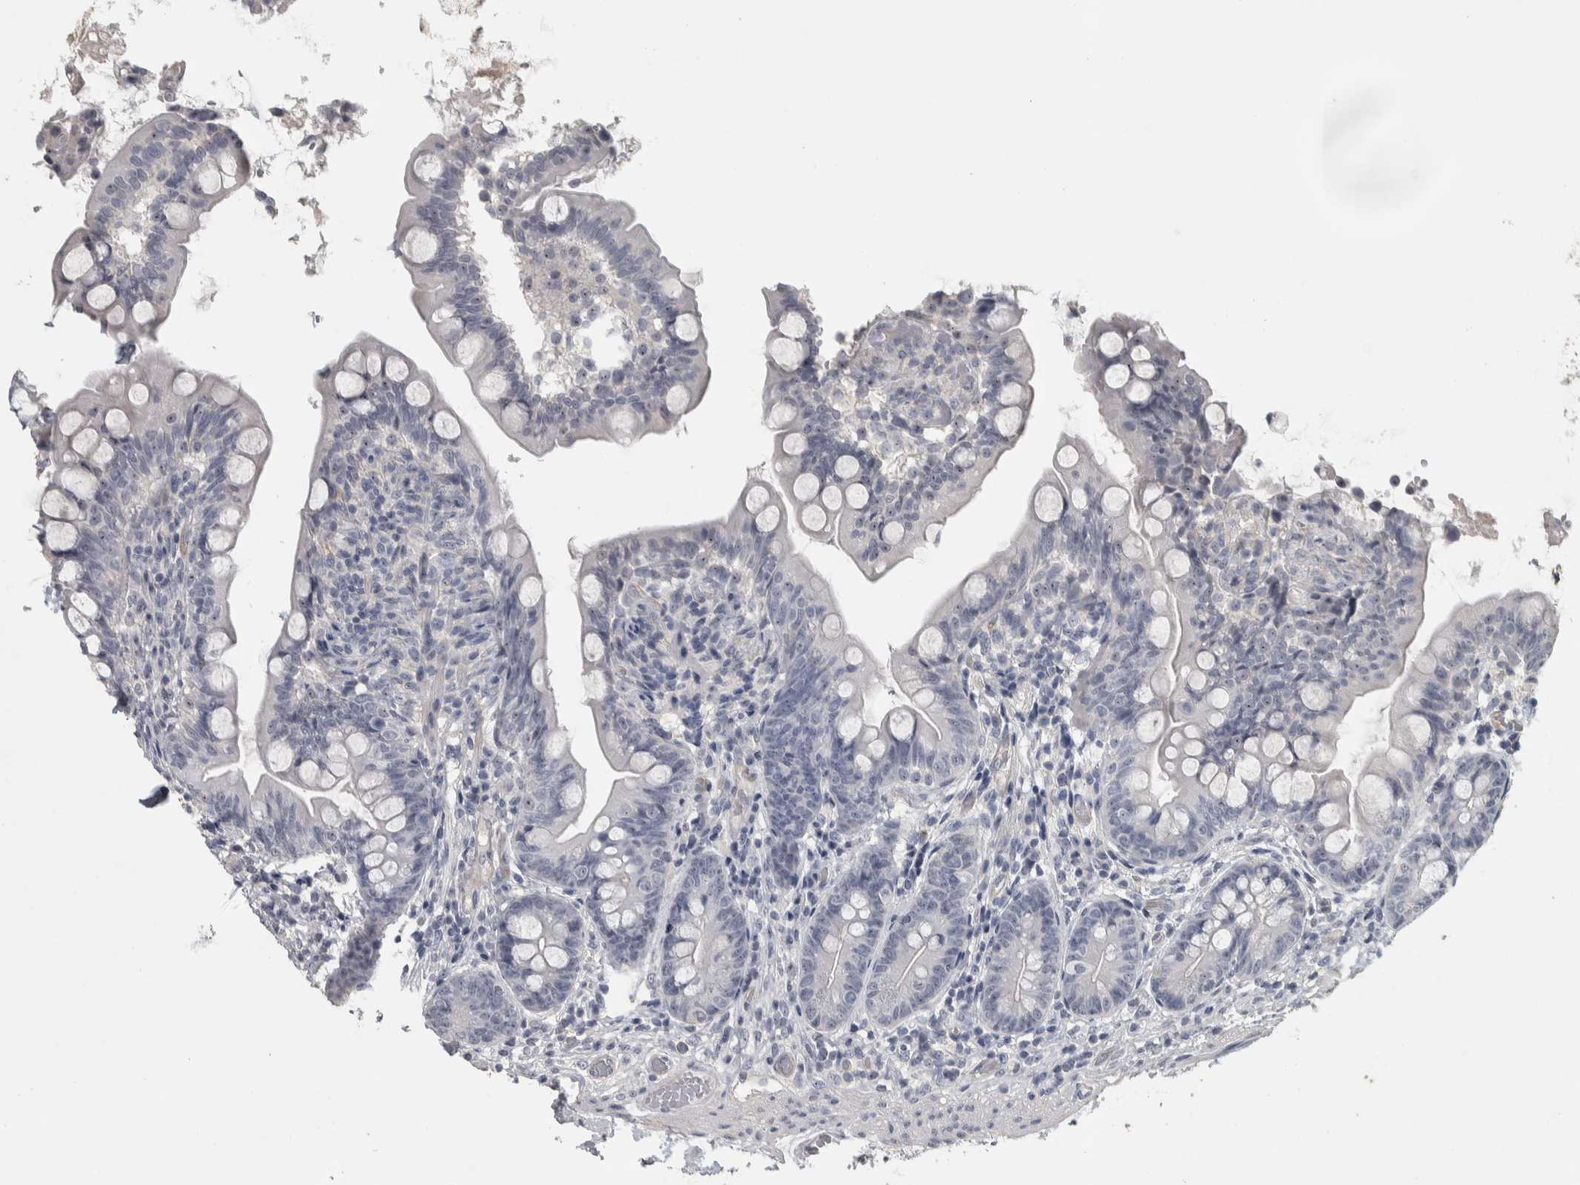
{"staining": {"intensity": "negative", "quantity": "none", "location": "none"}, "tissue": "small intestine", "cell_type": "Glandular cells", "image_type": "normal", "snomed": [{"axis": "morphology", "description": "Normal tissue, NOS"}, {"axis": "topography", "description": "Small intestine"}], "caption": "Immunohistochemical staining of unremarkable small intestine displays no significant positivity in glandular cells. (Immunohistochemistry (ihc), brightfield microscopy, high magnification).", "gene": "DCAF10", "patient": {"sex": "female", "age": 56}}